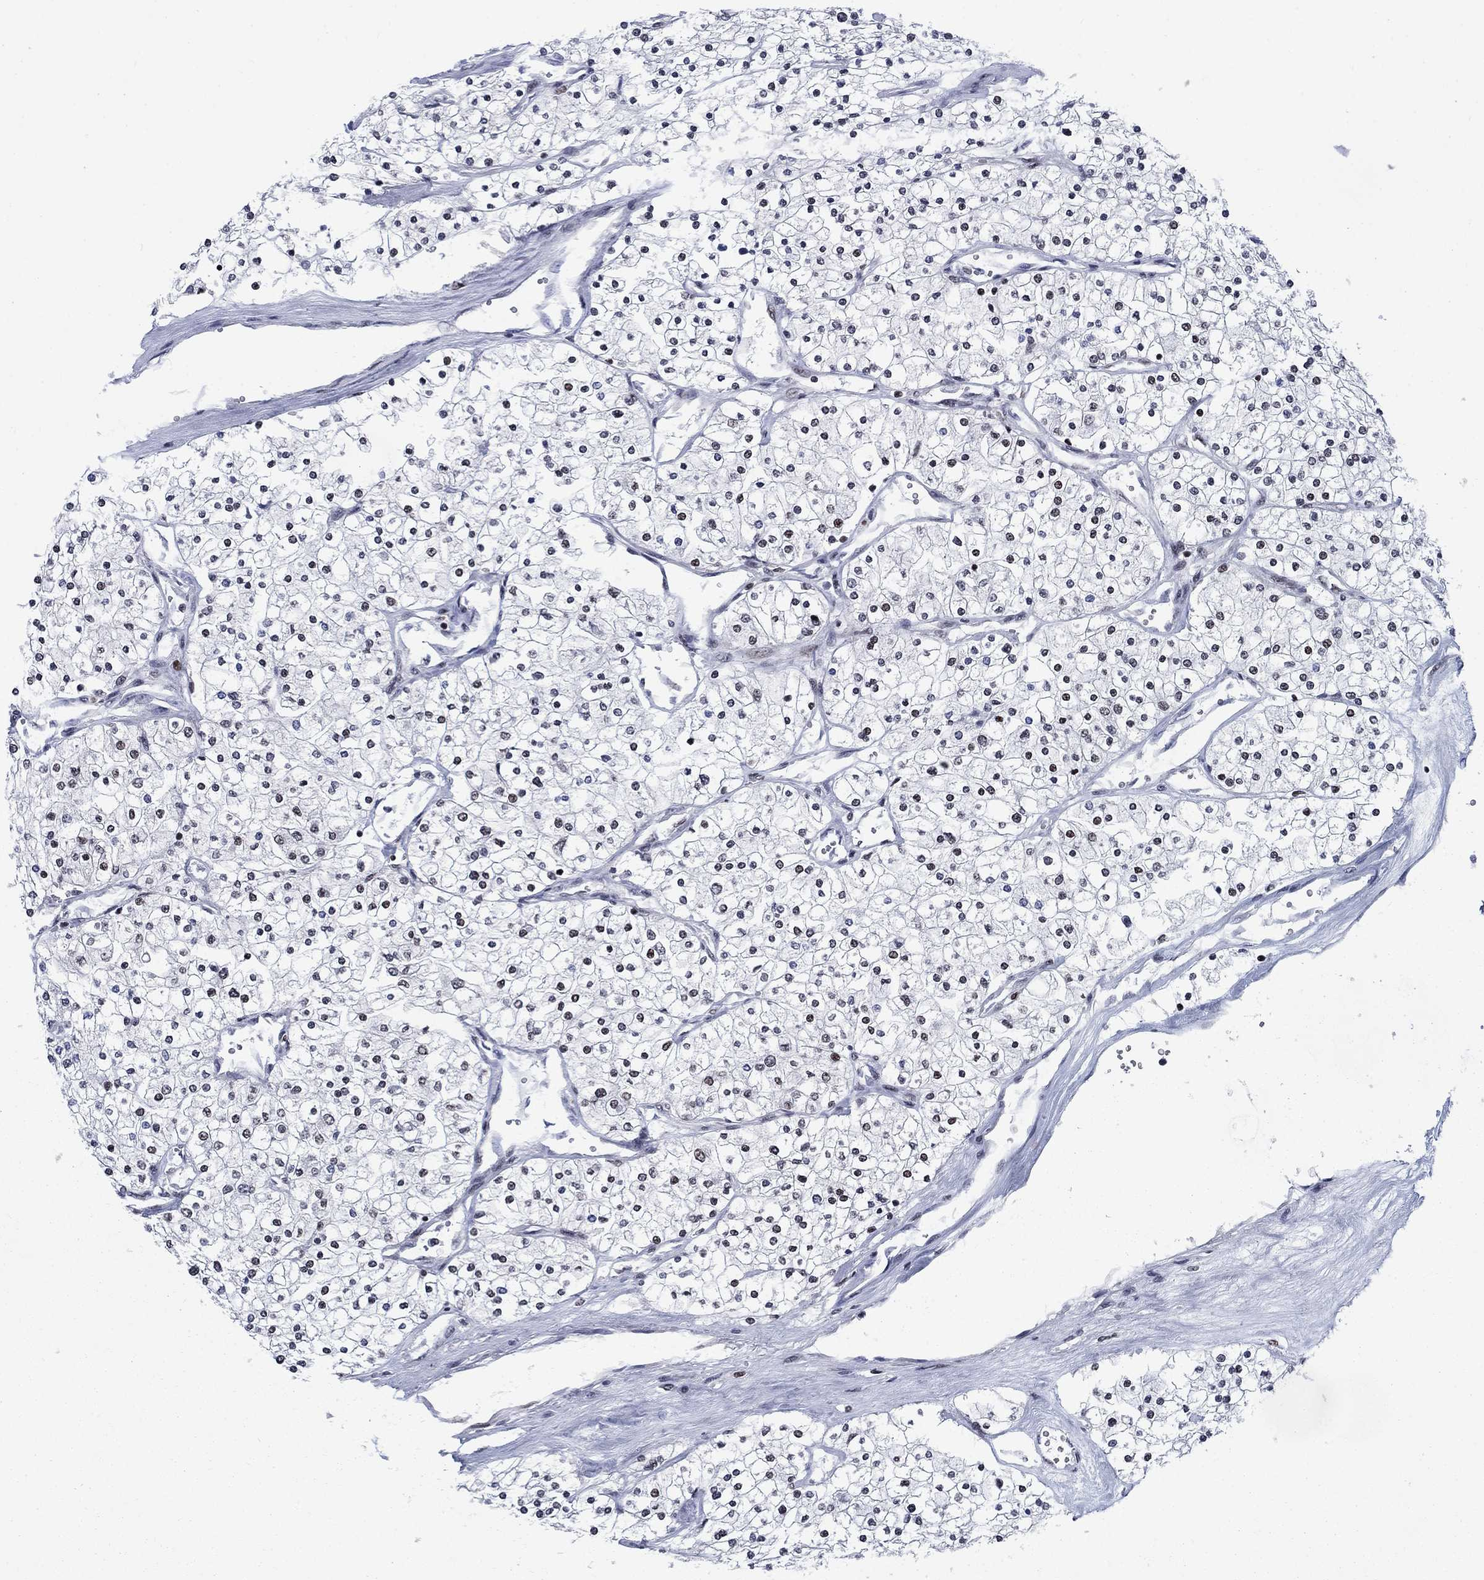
{"staining": {"intensity": "weak", "quantity": "<25%", "location": "nuclear"}, "tissue": "renal cancer", "cell_type": "Tumor cells", "image_type": "cancer", "snomed": [{"axis": "morphology", "description": "Adenocarcinoma, NOS"}, {"axis": "topography", "description": "Kidney"}], "caption": "A high-resolution histopathology image shows immunohistochemistry staining of renal cancer, which exhibits no significant staining in tumor cells.", "gene": "RPRD1B", "patient": {"sex": "male", "age": 80}}